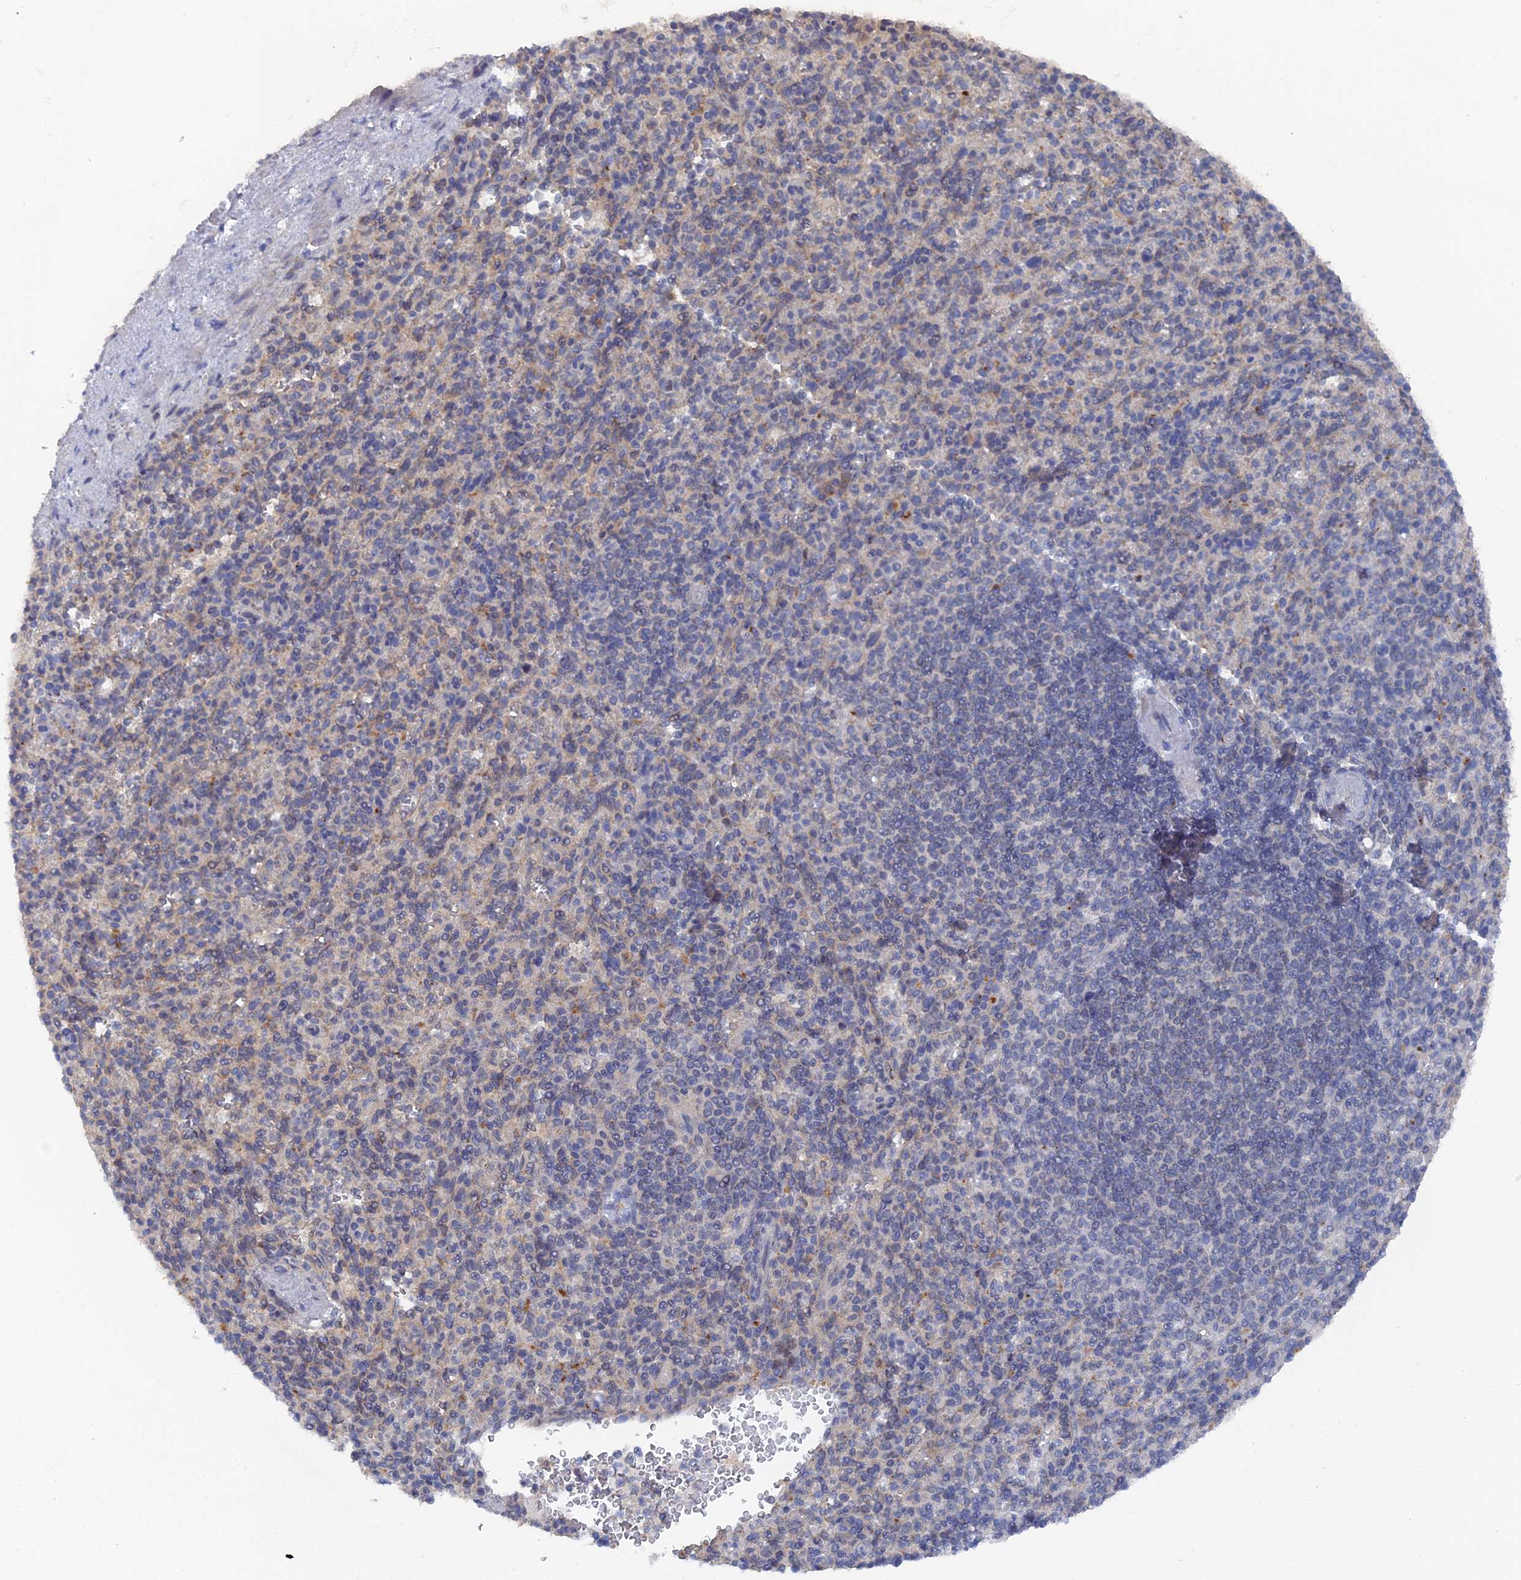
{"staining": {"intensity": "moderate", "quantity": "<25%", "location": "cytoplasmic/membranous"}, "tissue": "spleen", "cell_type": "Cells in red pulp", "image_type": "normal", "snomed": [{"axis": "morphology", "description": "Normal tissue, NOS"}, {"axis": "topography", "description": "Spleen"}], "caption": "Immunohistochemical staining of benign human spleen demonstrates low levels of moderate cytoplasmic/membranous staining in about <25% of cells in red pulp. (Brightfield microscopy of DAB IHC at high magnification).", "gene": "MIGA2", "patient": {"sex": "female", "age": 74}}